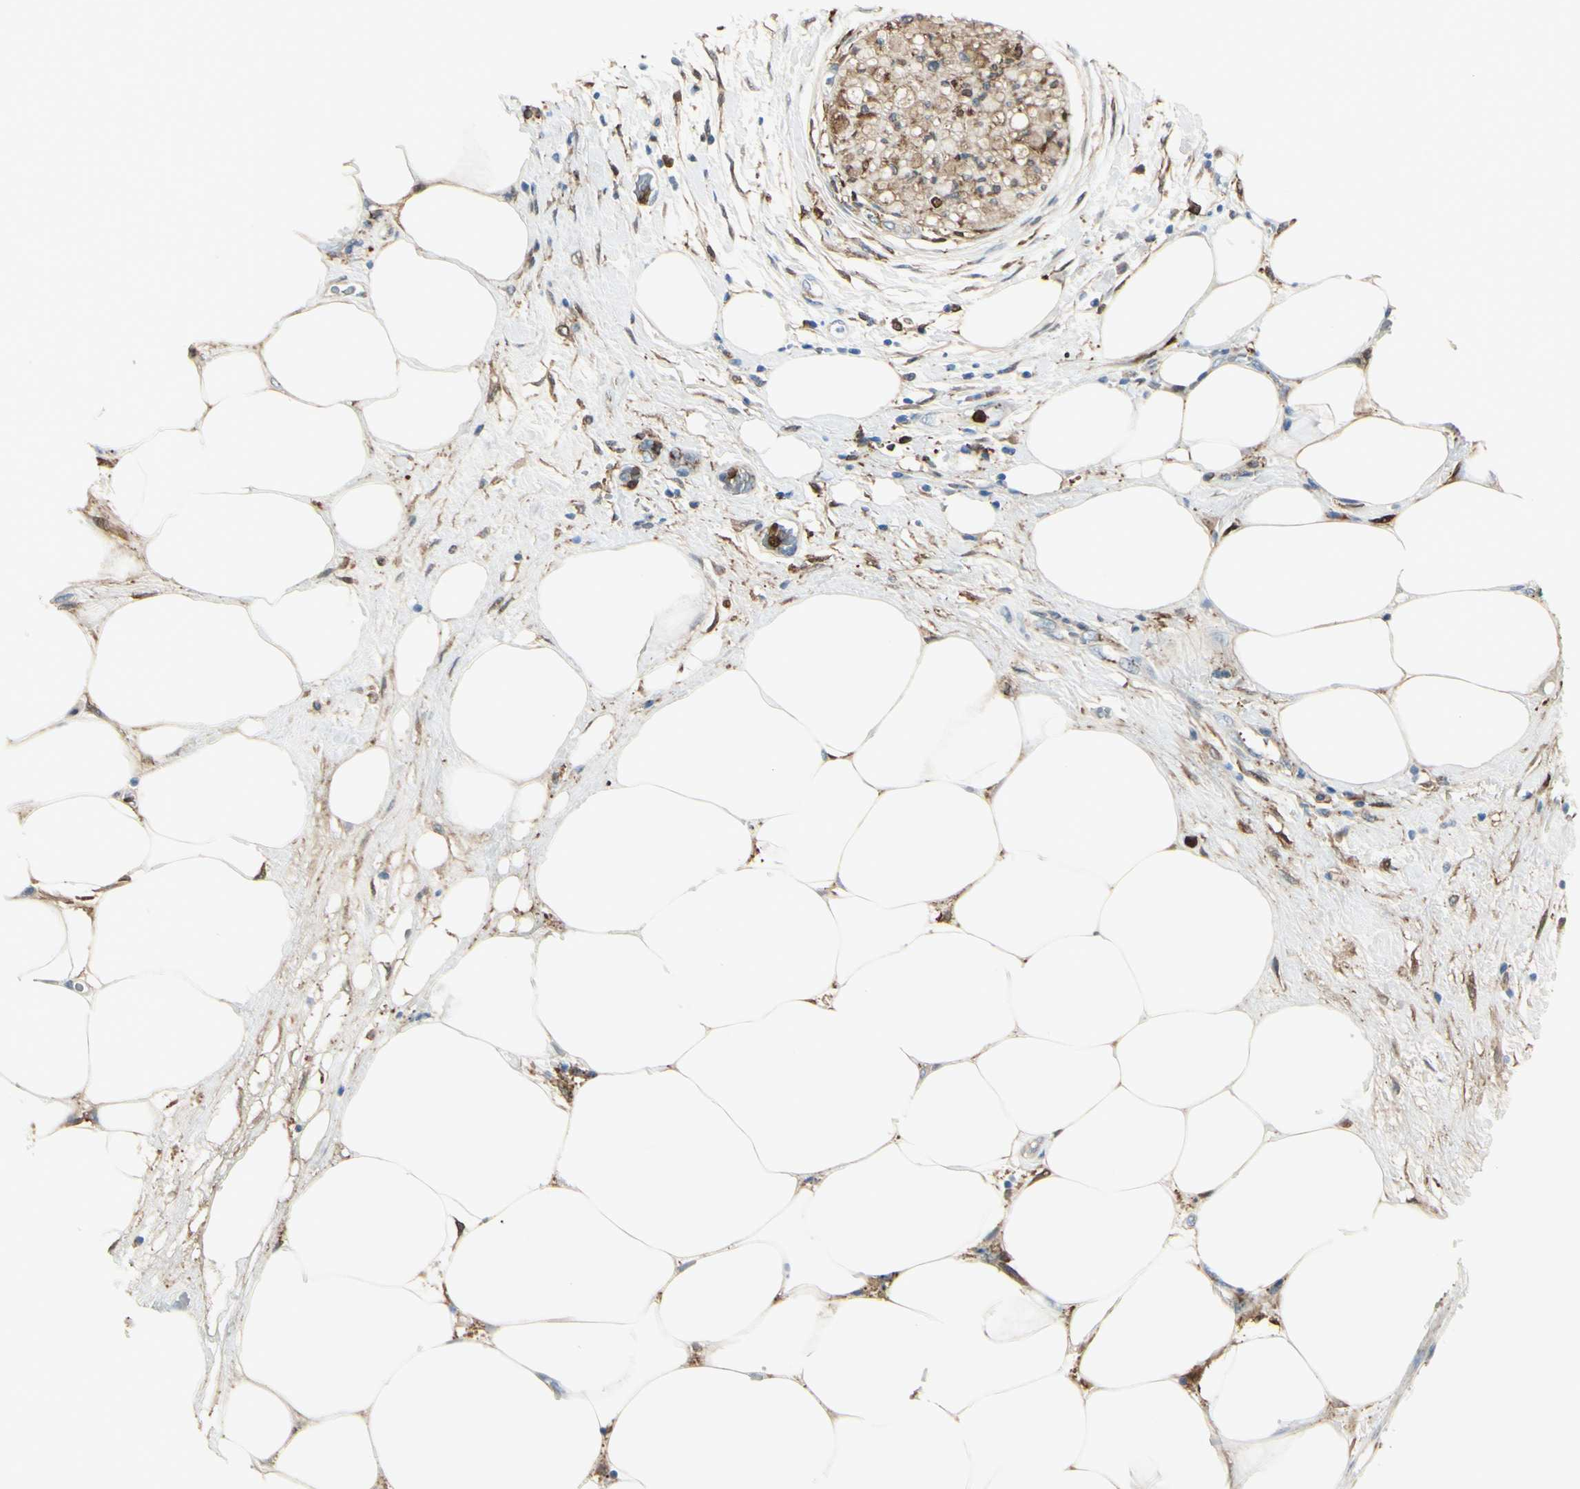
{"staining": {"intensity": "weak", "quantity": ">75%", "location": "cytoplasmic/membranous"}, "tissue": "pancreatic cancer", "cell_type": "Tumor cells", "image_type": "cancer", "snomed": [{"axis": "morphology", "description": "Adenocarcinoma, NOS"}, {"axis": "topography", "description": "Pancreas"}], "caption": "Weak cytoplasmic/membranous protein positivity is appreciated in about >75% of tumor cells in pancreatic cancer (adenocarcinoma). Using DAB (brown) and hematoxylin (blue) stains, captured at high magnification using brightfield microscopy.", "gene": "GSN", "patient": {"sex": "male", "age": 70}}